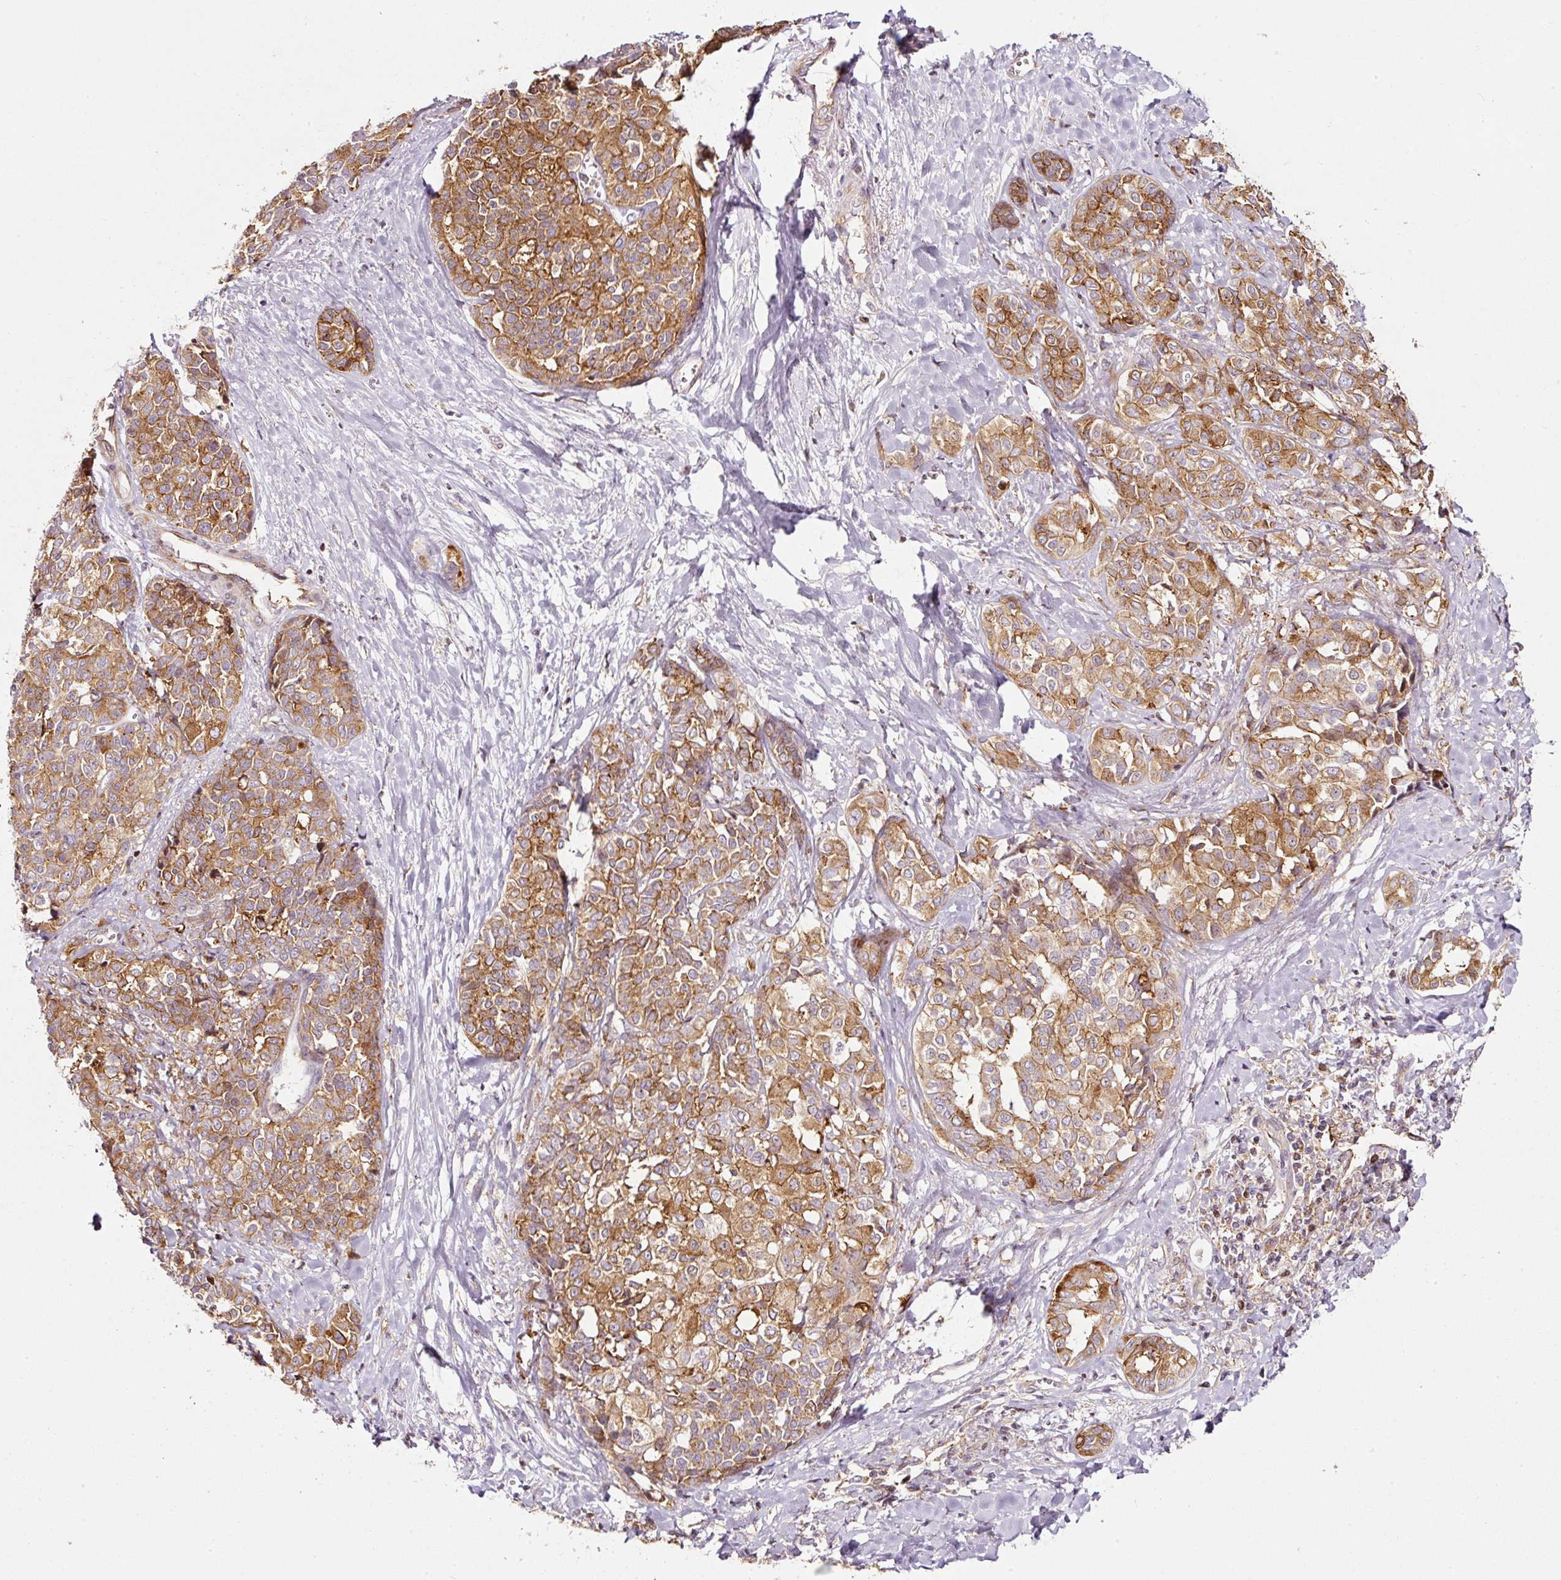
{"staining": {"intensity": "moderate", "quantity": ">75%", "location": "cytoplasmic/membranous"}, "tissue": "liver cancer", "cell_type": "Tumor cells", "image_type": "cancer", "snomed": [{"axis": "morphology", "description": "Cholangiocarcinoma"}, {"axis": "topography", "description": "Liver"}], "caption": "Protein expression analysis of liver cholangiocarcinoma reveals moderate cytoplasmic/membranous positivity in about >75% of tumor cells.", "gene": "SCNM1", "patient": {"sex": "female", "age": 77}}